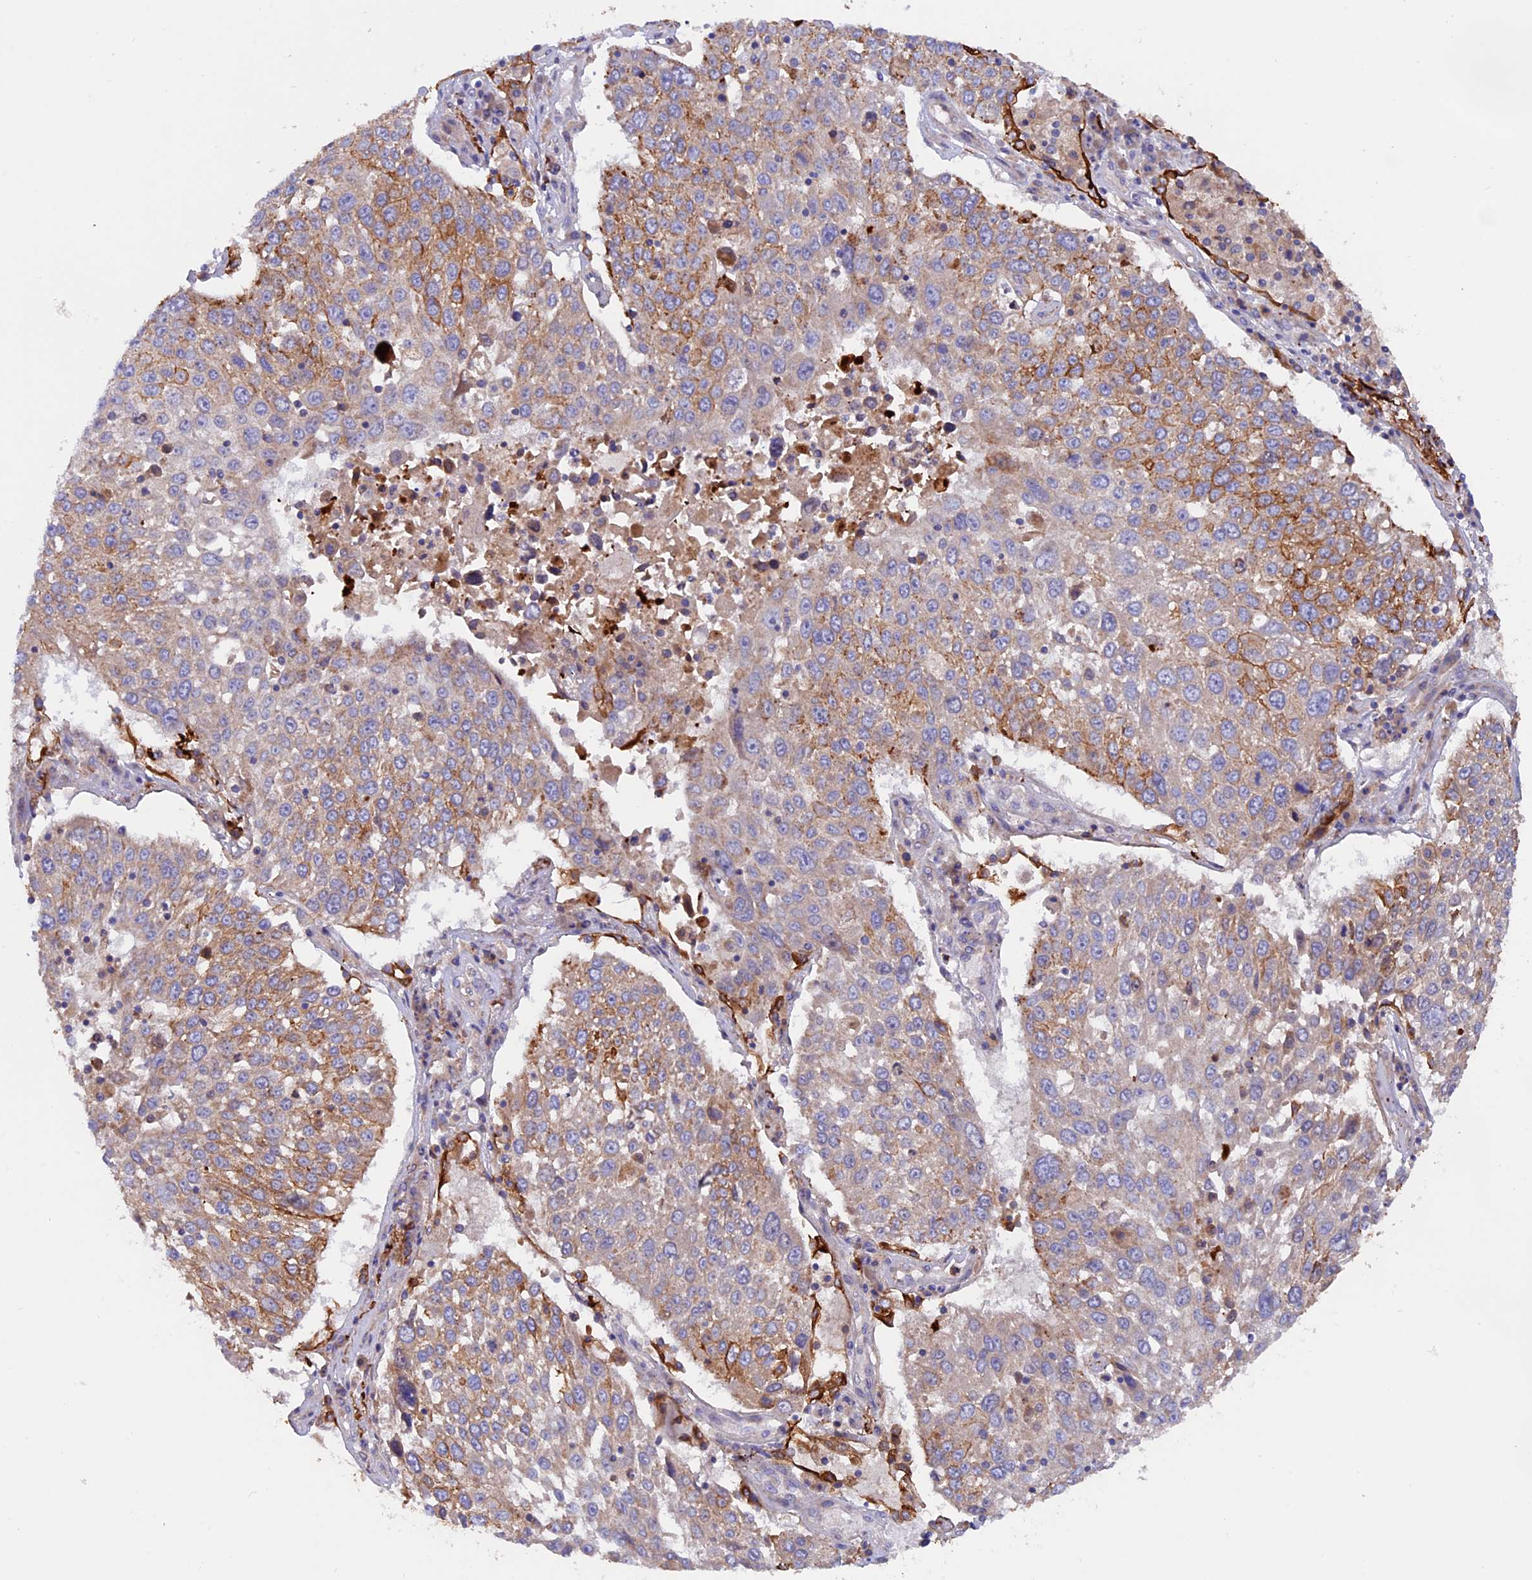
{"staining": {"intensity": "moderate", "quantity": ">75%", "location": "cytoplasmic/membranous"}, "tissue": "lung cancer", "cell_type": "Tumor cells", "image_type": "cancer", "snomed": [{"axis": "morphology", "description": "Squamous cell carcinoma, NOS"}, {"axis": "topography", "description": "Lung"}], "caption": "This image displays lung squamous cell carcinoma stained with IHC to label a protein in brown. The cytoplasmic/membranous of tumor cells show moderate positivity for the protein. Nuclei are counter-stained blue.", "gene": "PTPN9", "patient": {"sex": "male", "age": 65}}